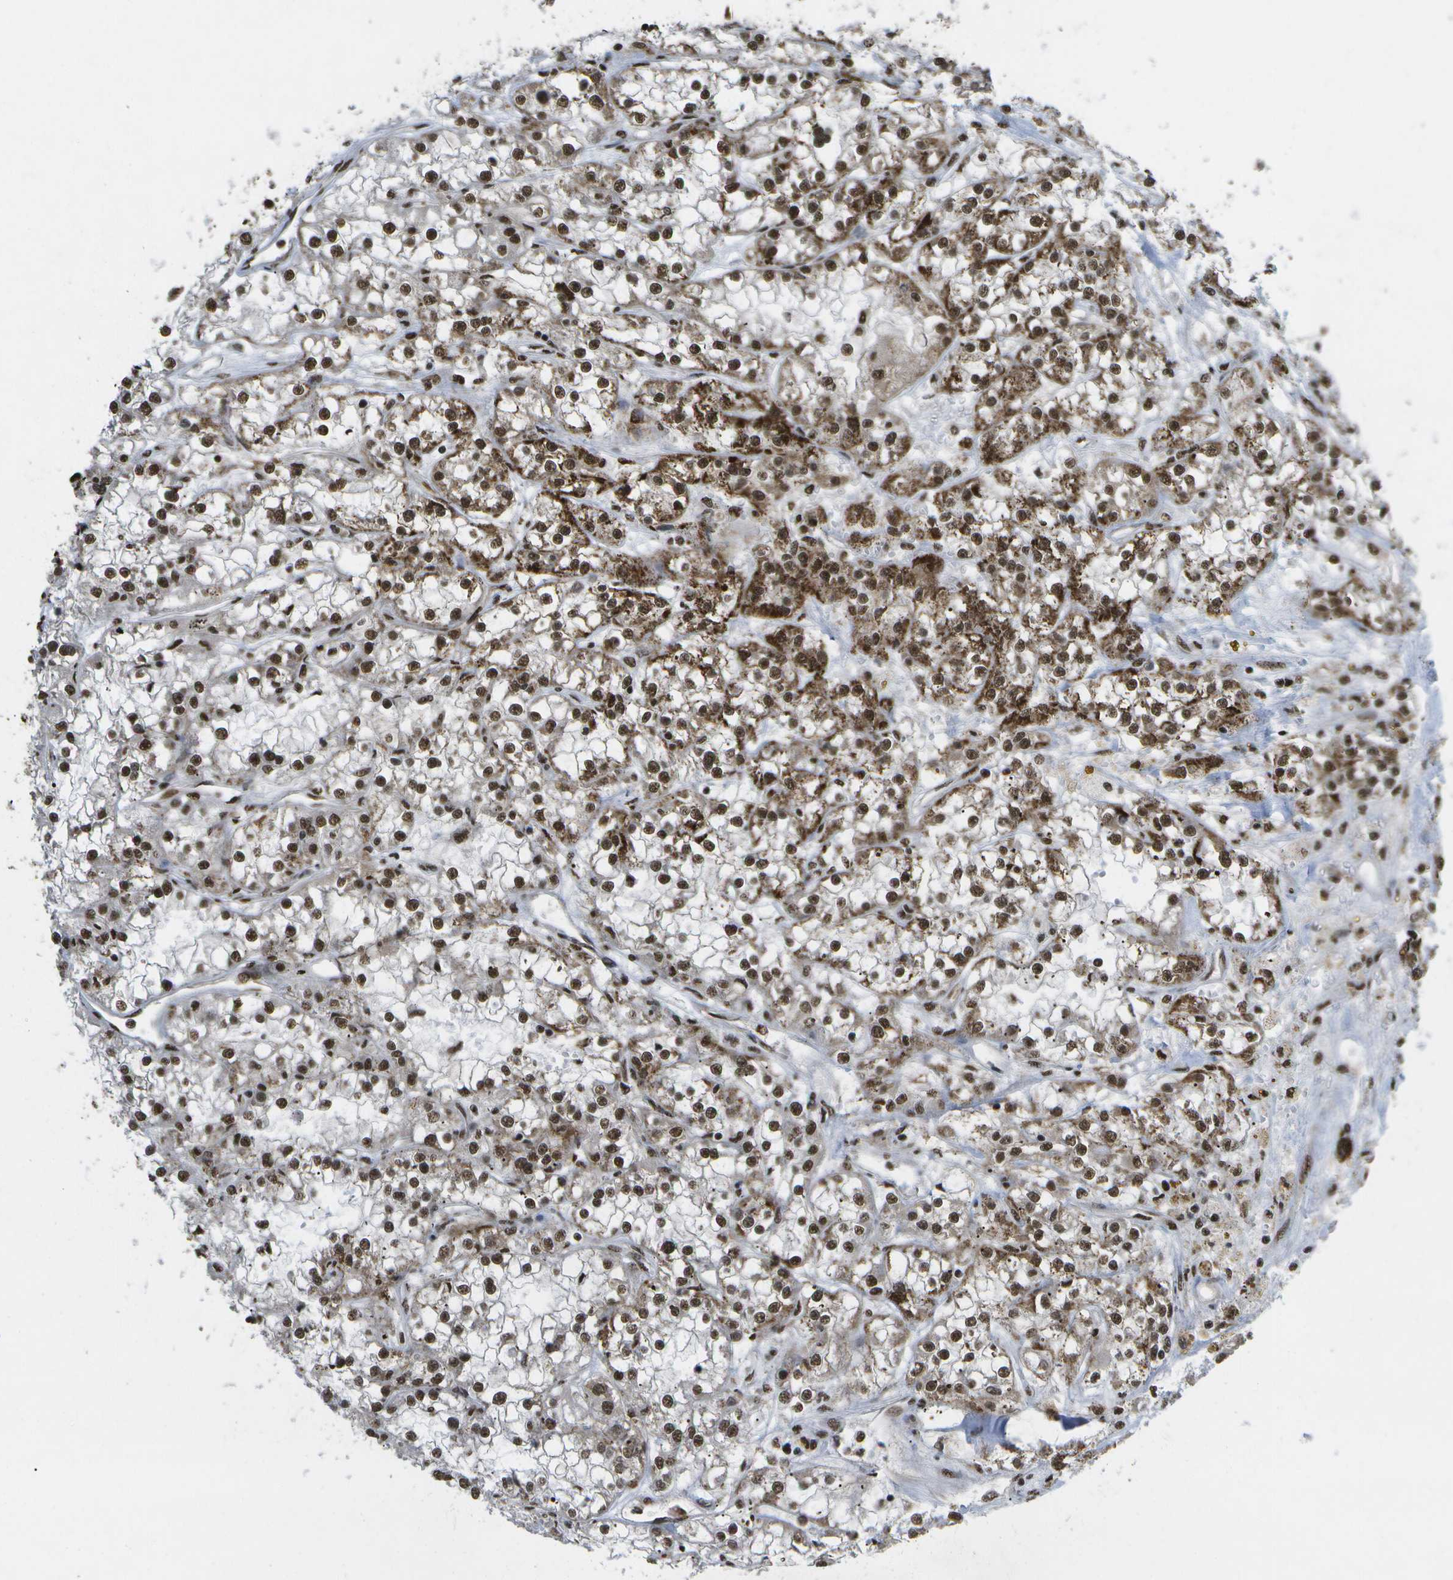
{"staining": {"intensity": "strong", "quantity": ">75%", "location": "nuclear"}, "tissue": "renal cancer", "cell_type": "Tumor cells", "image_type": "cancer", "snomed": [{"axis": "morphology", "description": "Adenocarcinoma, NOS"}, {"axis": "topography", "description": "Kidney"}], "caption": "Protein analysis of renal adenocarcinoma tissue exhibits strong nuclear positivity in about >75% of tumor cells.", "gene": "SPEN", "patient": {"sex": "female", "age": 52}}